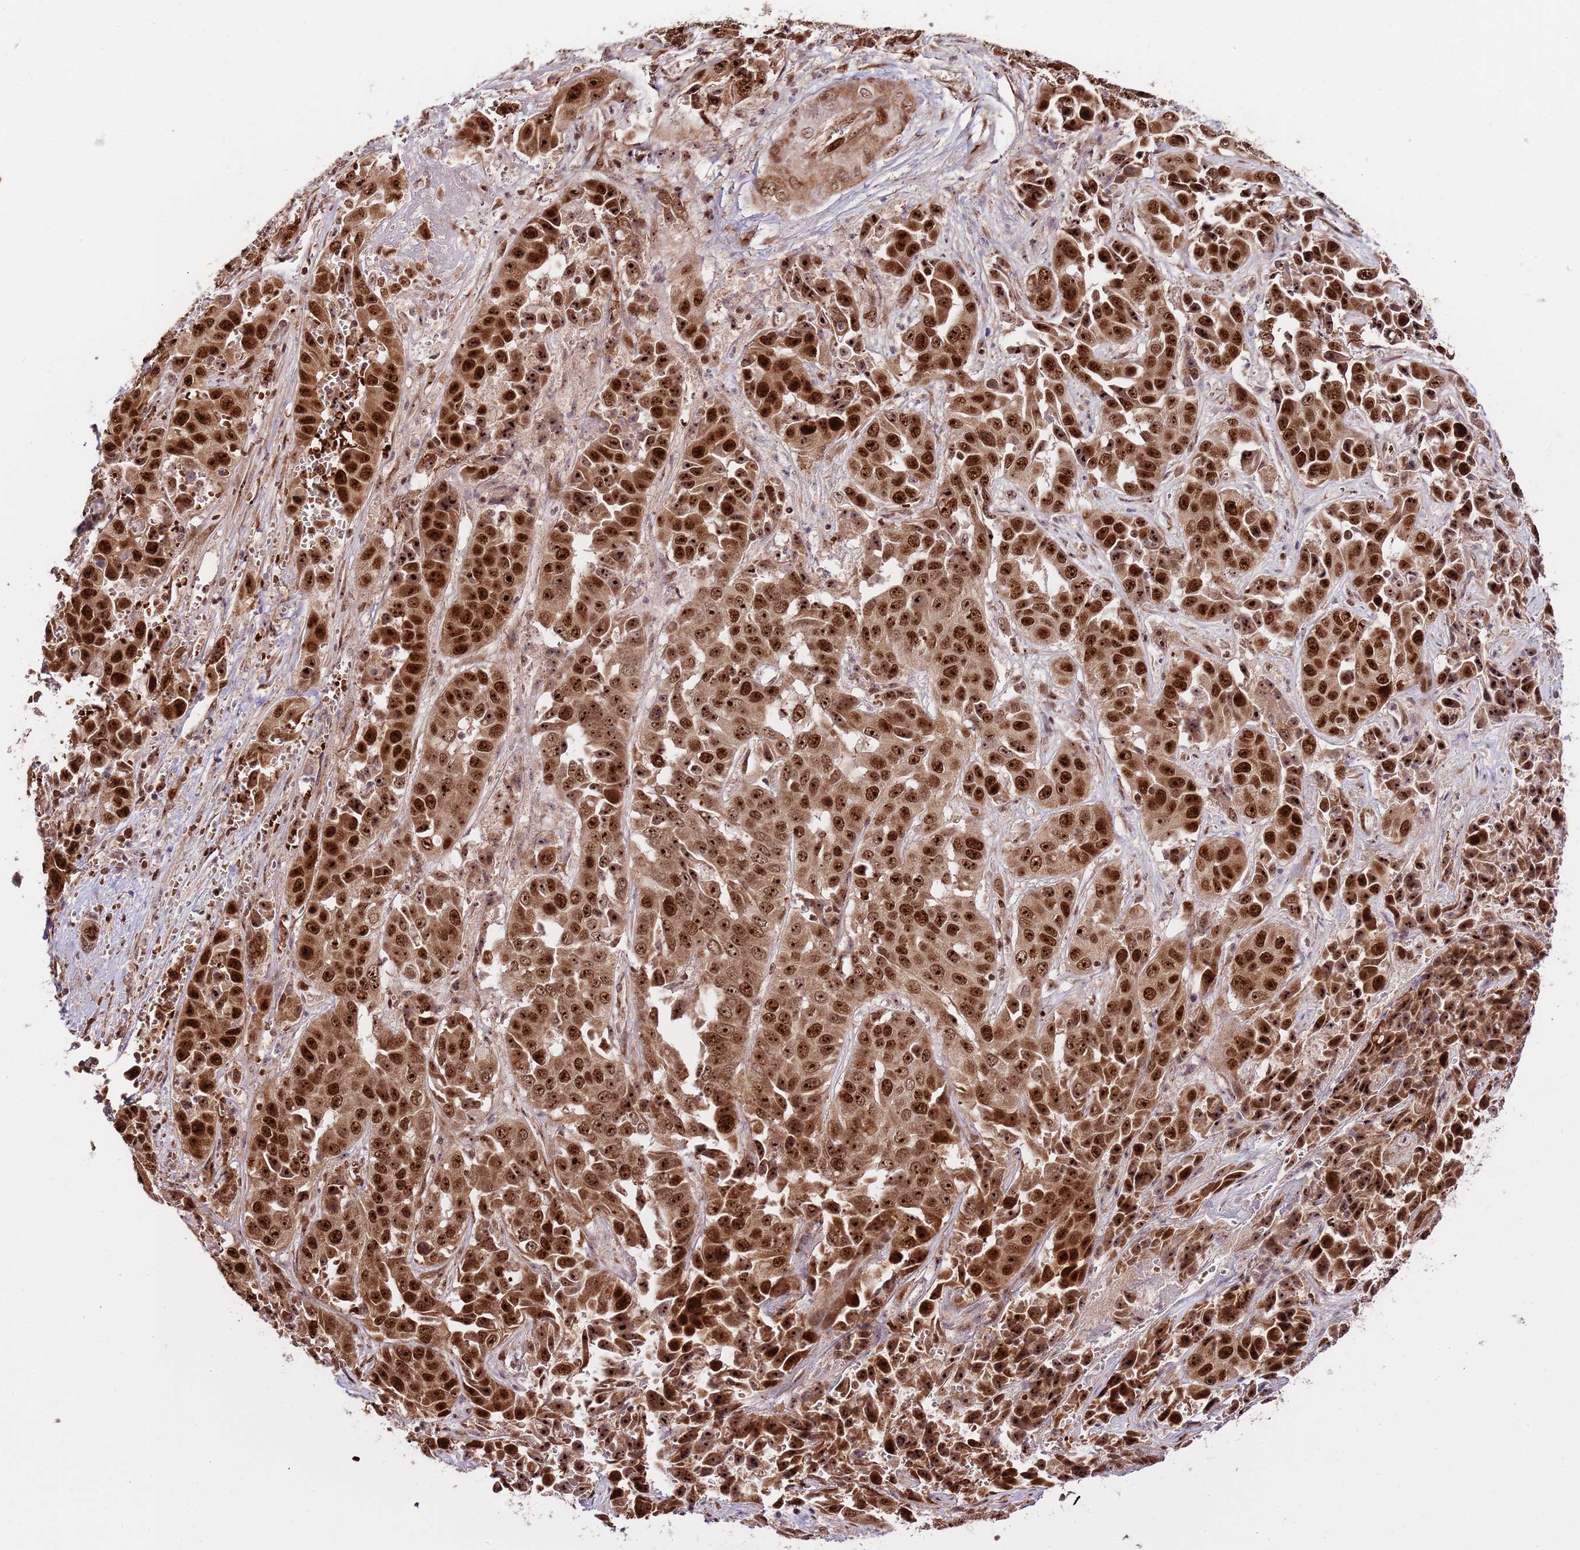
{"staining": {"intensity": "strong", "quantity": ">75%", "location": "cytoplasmic/membranous,nuclear"}, "tissue": "liver cancer", "cell_type": "Tumor cells", "image_type": "cancer", "snomed": [{"axis": "morphology", "description": "Cholangiocarcinoma"}, {"axis": "topography", "description": "Liver"}], "caption": "Immunohistochemistry (IHC) staining of liver cholangiocarcinoma, which reveals high levels of strong cytoplasmic/membranous and nuclear positivity in about >75% of tumor cells indicating strong cytoplasmic/membranous and nuclear protein staining. The staining was performed using DAB (brown) for protein detection and nuclei were counterstained in hematoxylin (blue).", "gene": "RIF1", "patient": {"sex": "female", "age": 52}}